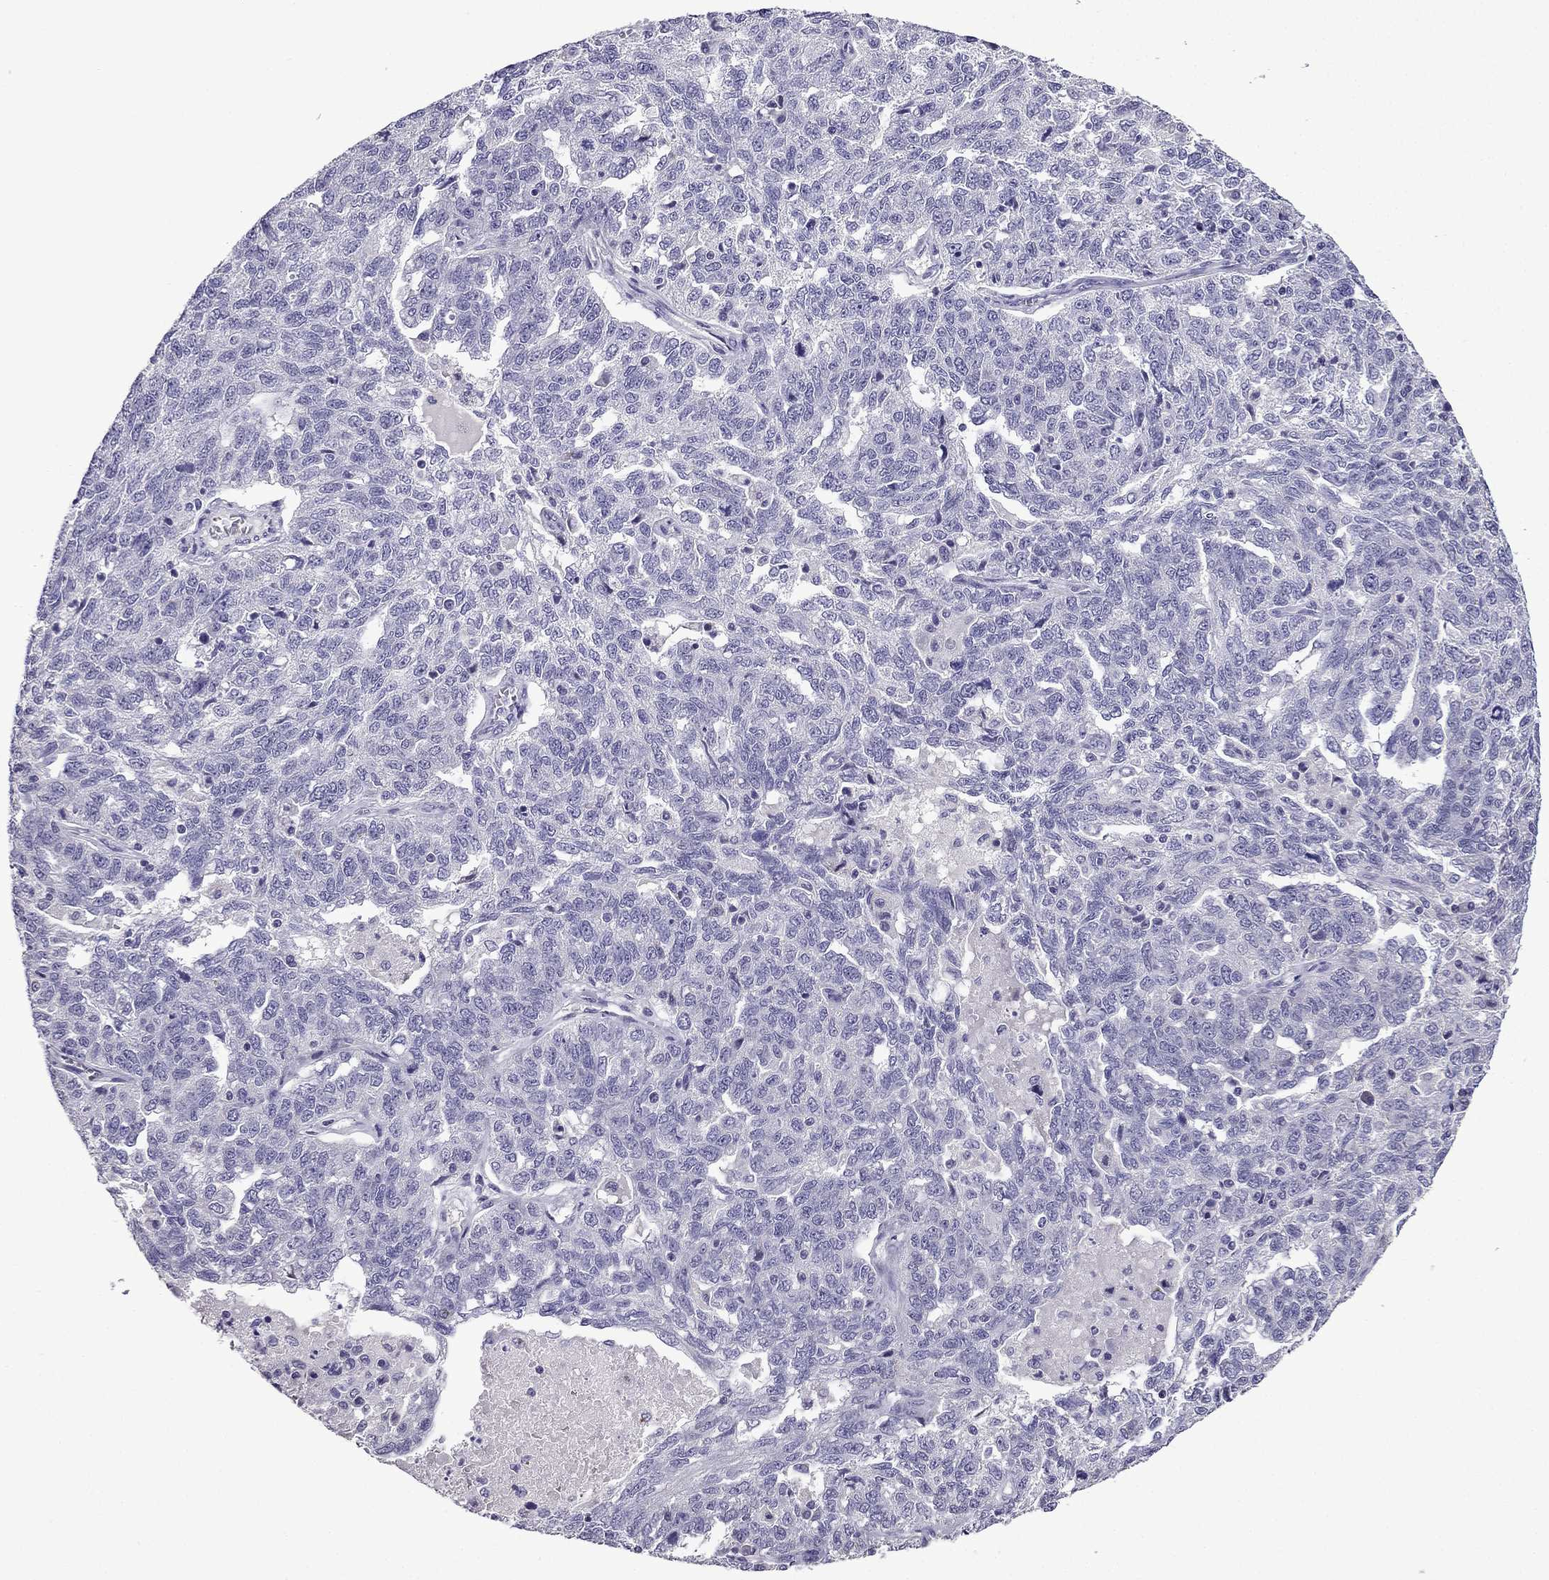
{"staining": {"intensity": "negative", "quantity": "none", "location": "none"}, "tissue": "ovarian cancer", "cell_type": "Tumor cells", "image_type": "cancer", "snomed": [{"axis": "morphology", "description": "Cystadenocarcinoma, serous, NOS"}, {"axis": "topography", "description": "Ovary"}], "caption": "Ovarian cancer (serous cystadenocarcinoma) was stained to show a protein in brown. There is no significant expression in tumor cells. The staining was performed using DAB (3,3'-diaminobenzidine) to visualize the protein expression in brown, while the nuclei were stained in blue with hematoxylin (Magnification: 20x).", "gene": "TTN", "patient": {"sex": "female", "age": 71}}